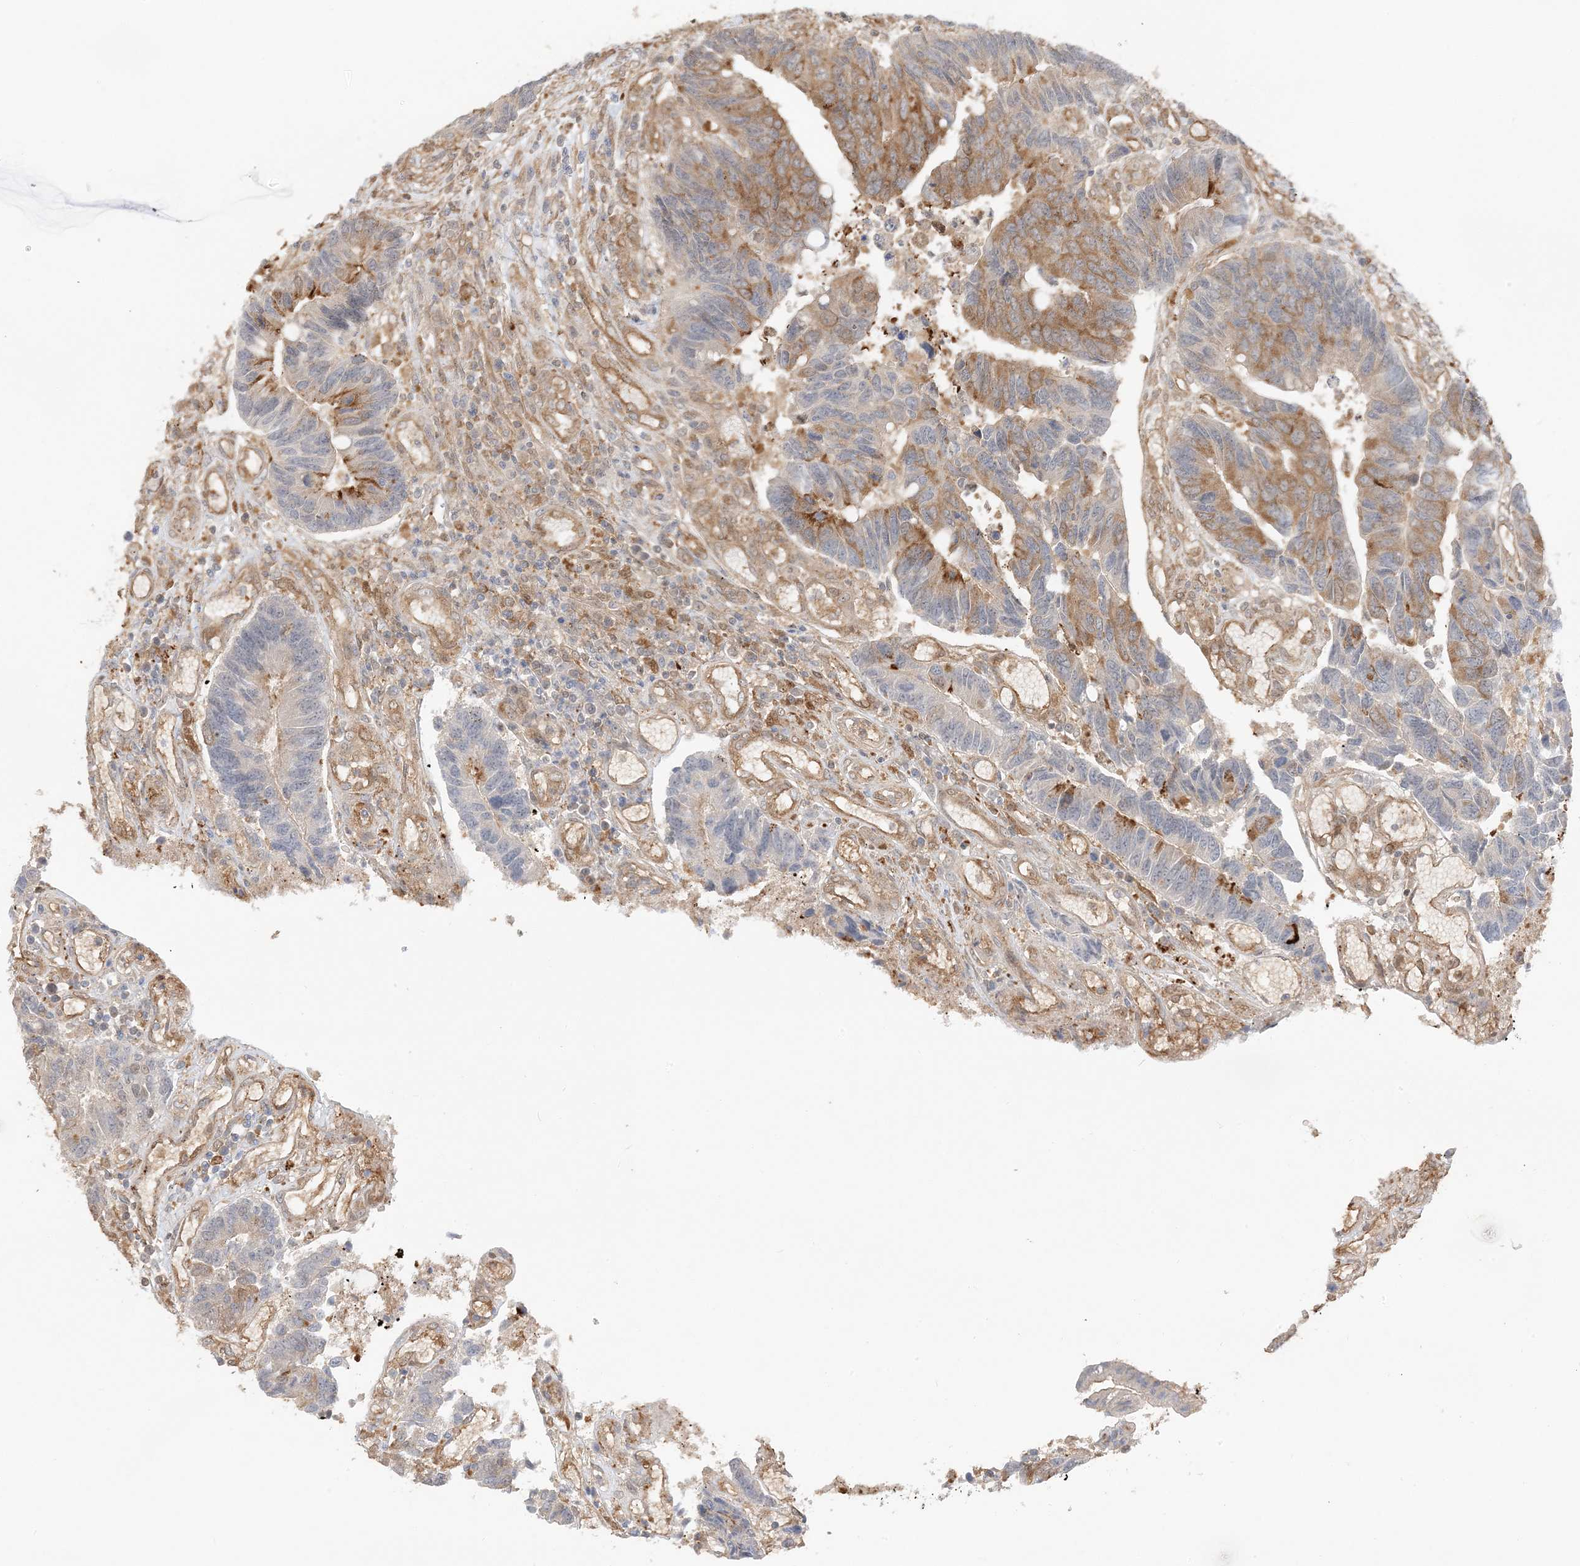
{"staining": {"intensity": "moderate", "quantity": "25%-75%", "location": "cytoplasmic/membranous"}, "tissue": "colorectal cancer", "cell_type": "Tumor cells", "image_type": "cancer", "snomed": [{"axis": "morphology", "description": "Adenocarcinoma, NOS"}, {"axis": "topography", "description": "Rectum"}], "caption": "Moderate cytoplasmic/membranous expression is seen in about 25%-75% of tumor cells in colorectal cancer.", "gene": "UBAP2L", "patient": {"sex": "male", "age": 84}}